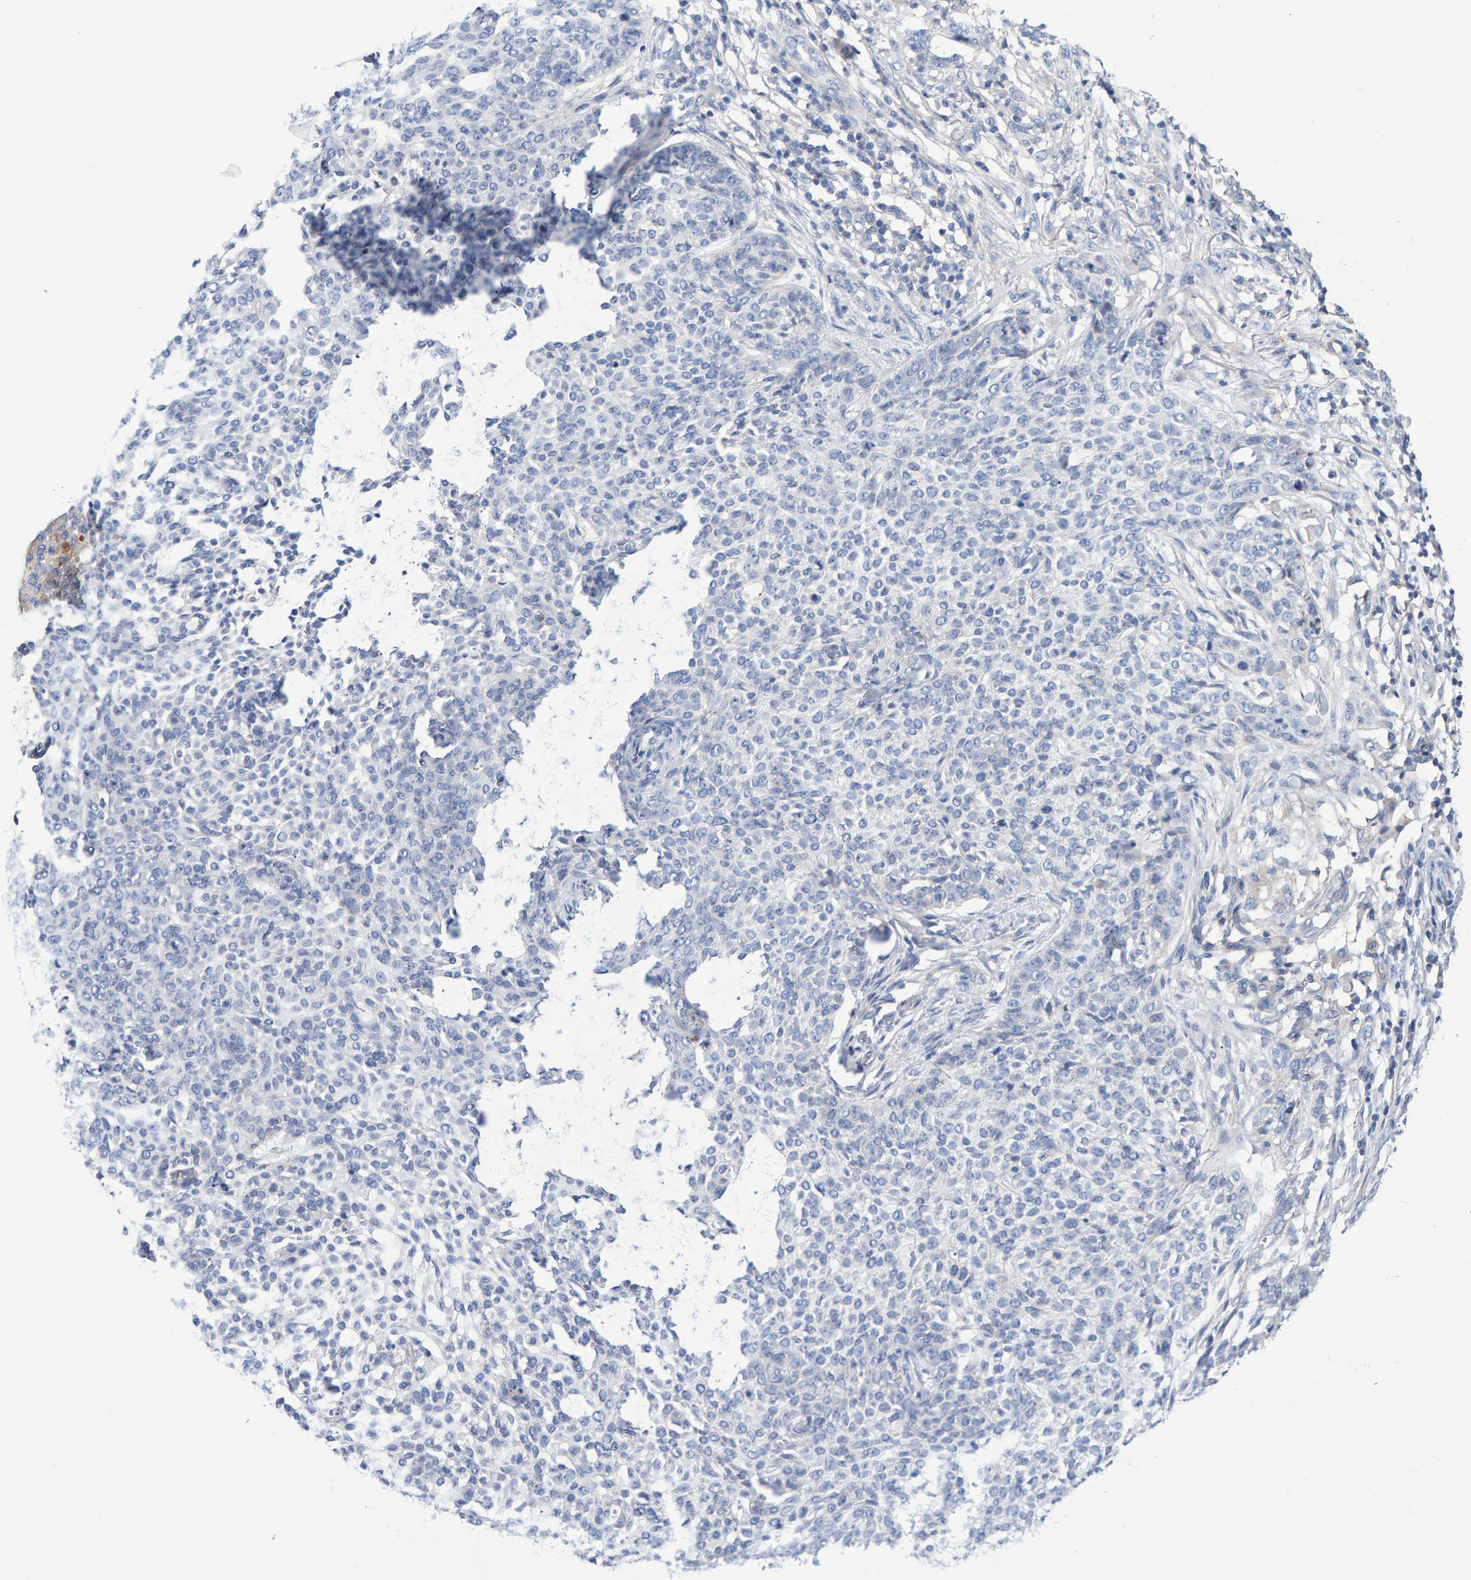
{"staining": {"intensity": "negative", "quantity": "none", "location": "none"}, "tissue": "skin cancer", "cell_type": "Tumor cells", "image_type": "cancer", "snomed": [{"axis": "morphology", "description": "Basal cell carcinoma"}, {"axis": "topography", "description": "Skin"}], "caption": "Immunohistochemical staining of human basal cell carcinoma (skin) exhibits no significant staining in tumor cells.", "gene": "EFR3A", "patient": {"sex": "female", "age": 64}}